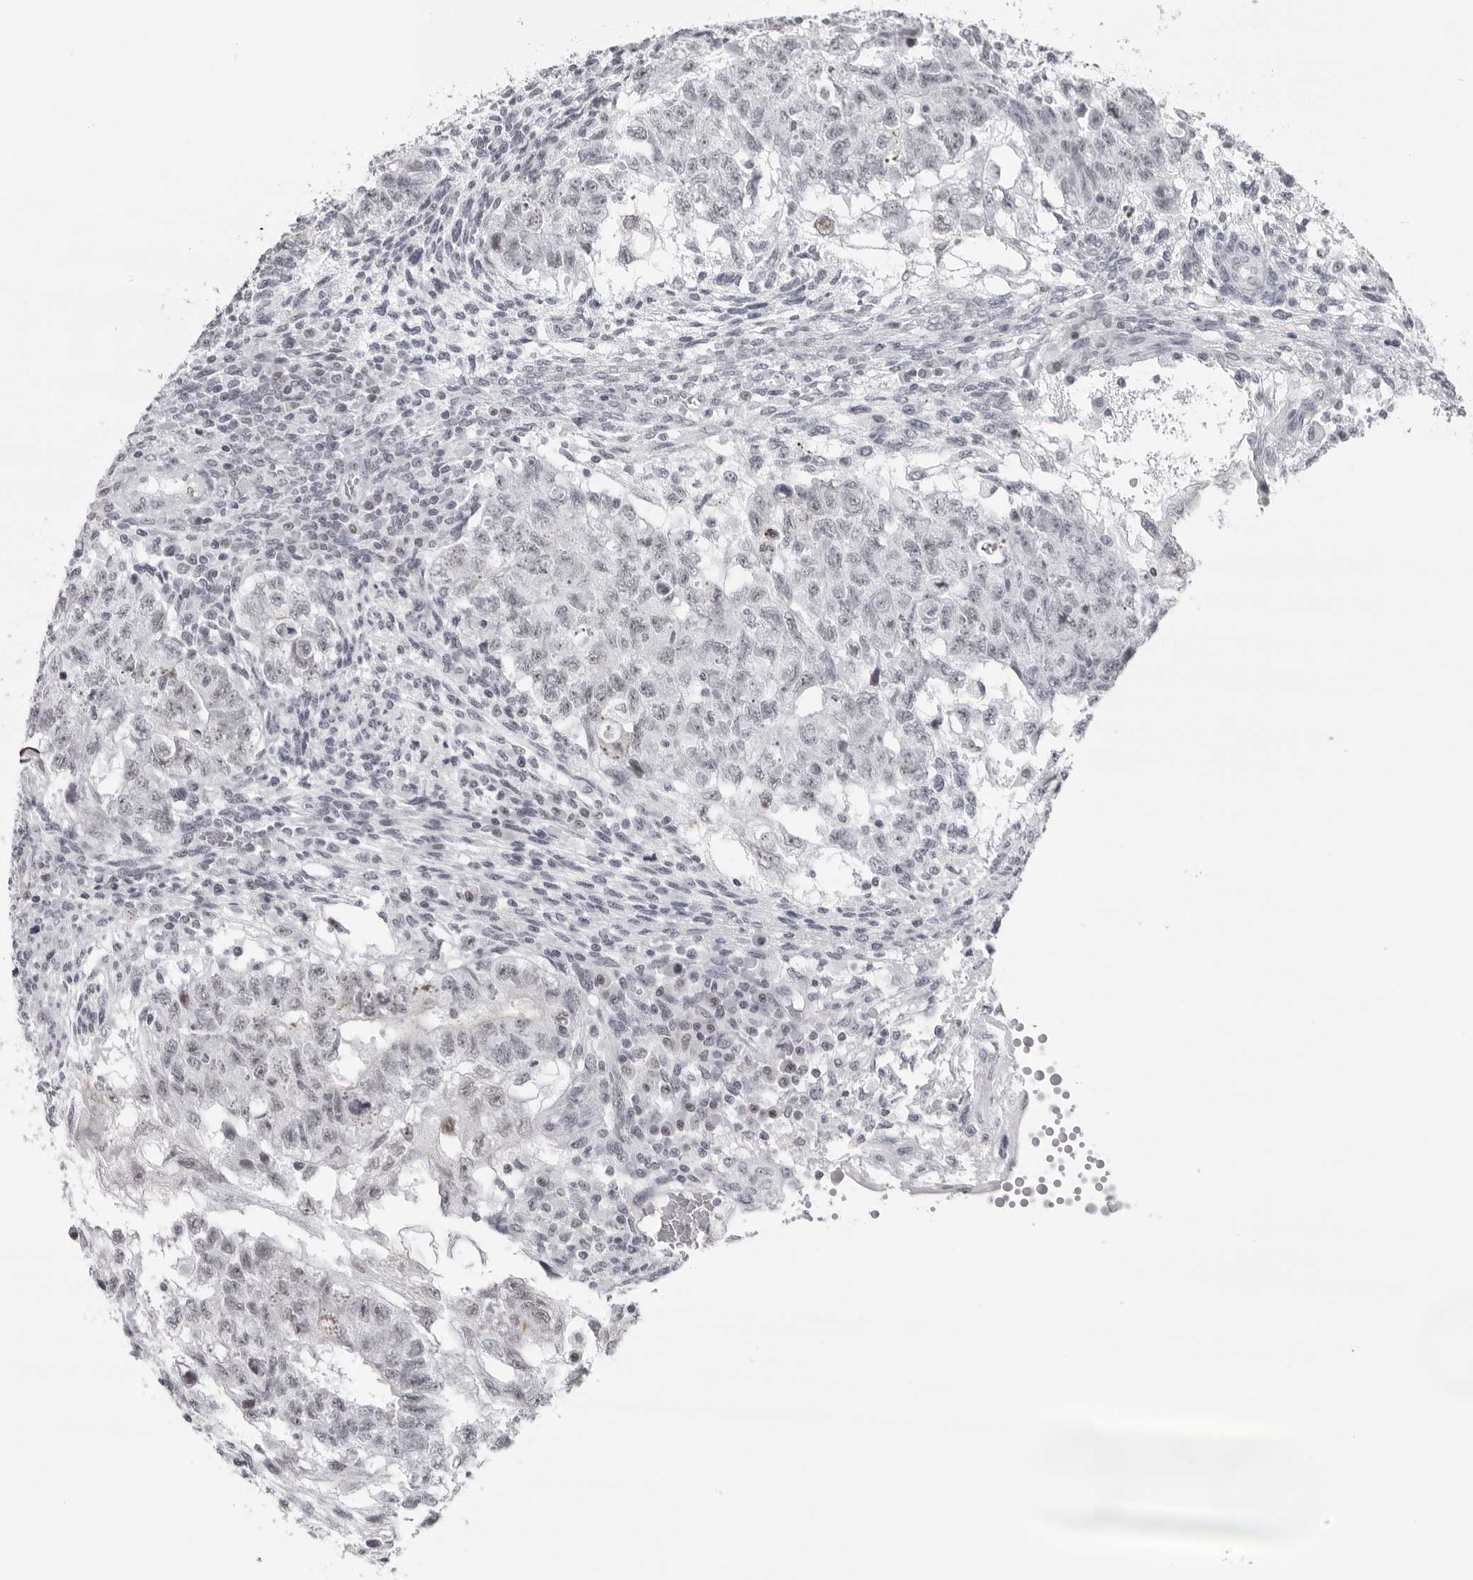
{"staining": {"intensity": "weak", "quantity": "<25%", "location": "nuclear"}, "tissue": "testis cancer", "cell_type": "Tumor cells", "image_type": "cancer", "snomed": [{"axis": "morphology", "description": "Normal tissue, NOS"}, {"axis": "morphology", "description": "Carcinoma, Embryonal, NOS"}, {"axis": "topography", "description": "Testis"}], "caption": "Embryonal carcinoma (testis) was stained to show a protein in brown. There is no significant positivity in tumor cells.", "gene": "ESPN", "patient": {"sex": "male", "age": 36}}